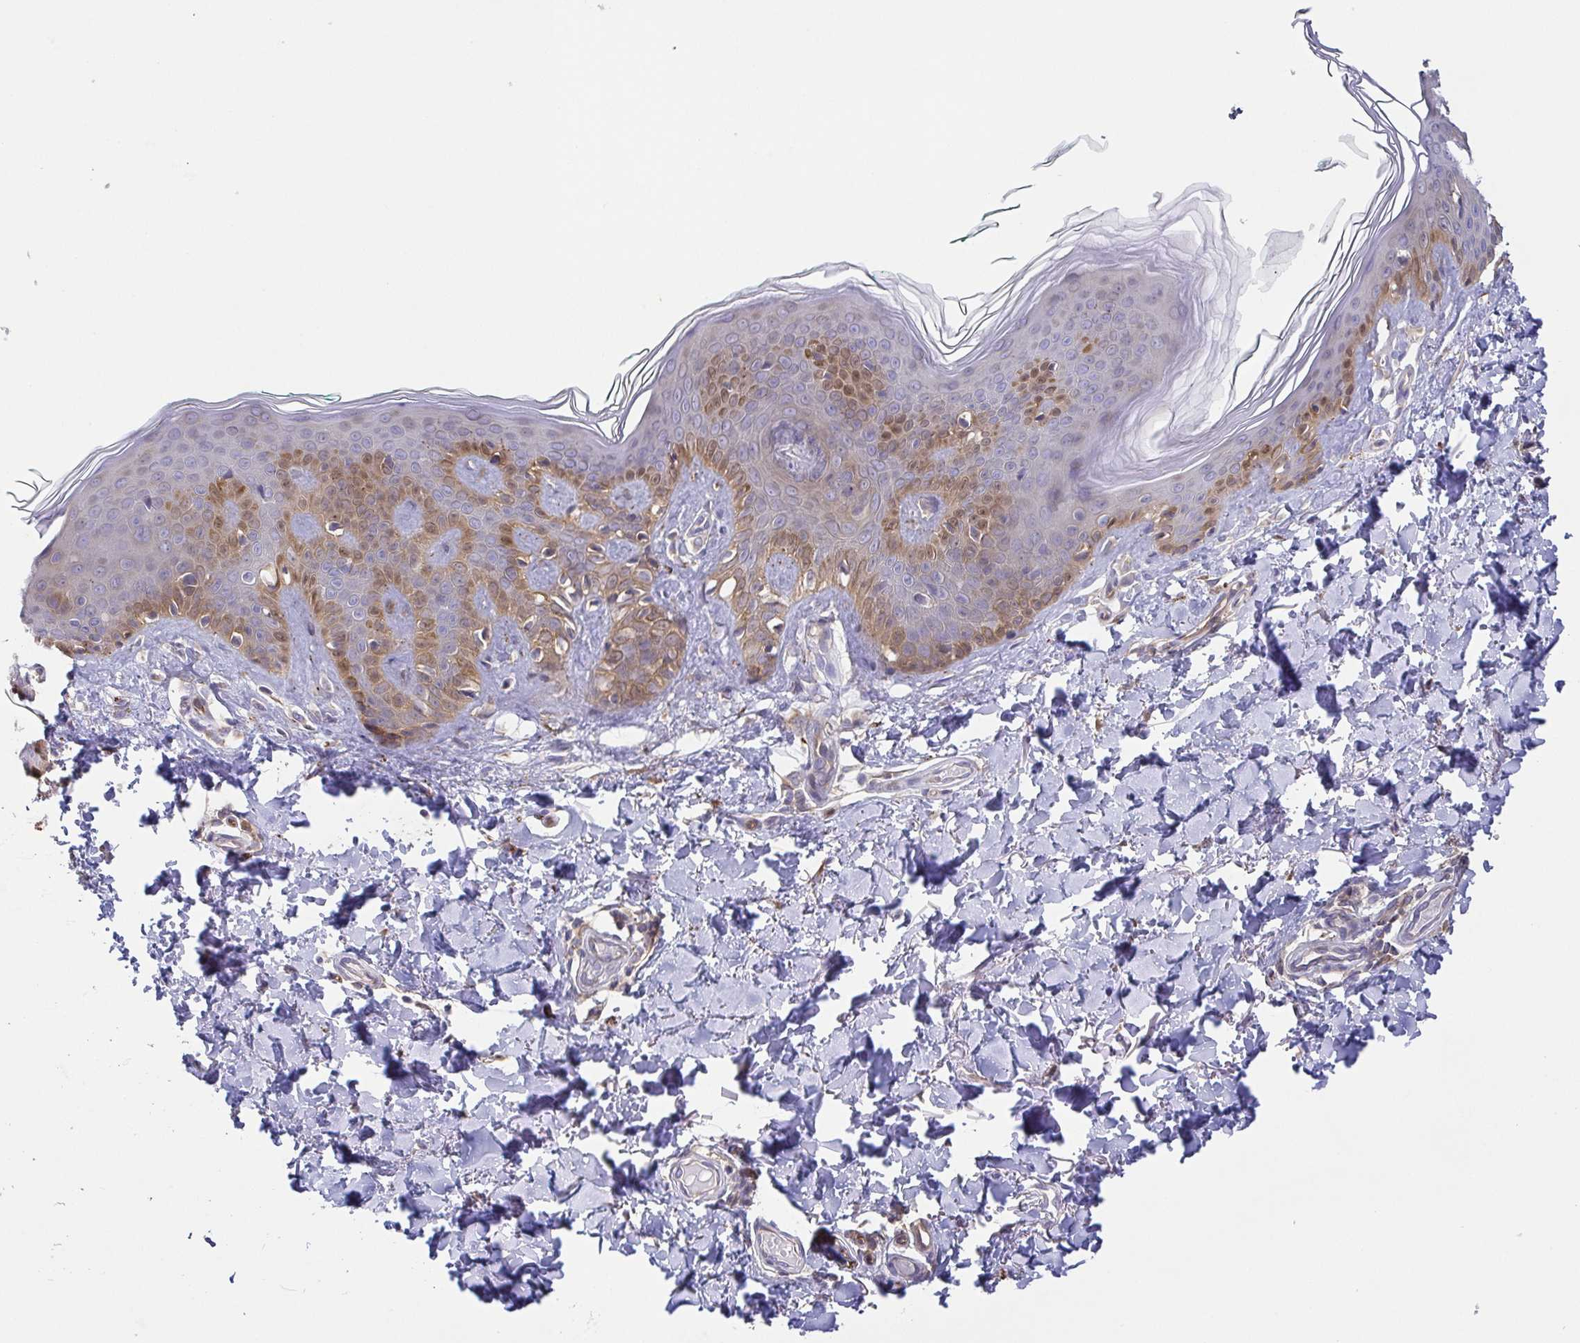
{"staining": {"intensity": "weak", "quantity": "<25%", "location": "cytoplasmic/membranous"}, "tissue": "skin", "cell_type": "Fibroblasts", "image_type": "normal", "snomed": [{"axis": "morphology", "description": "Normal tissue, NOS"}, {"axis": "topography", "description": "Skin"}, {"axis": "topography", "description": "Peripheral nerve tissue"}], "caption": "DAB (3,3'-diaminobenzidine) immunohistochemical staining of normal skin exhibits no significant staining in fibroblasts. (DAB (3,3'-diaminobenzidine) immunohistochemistry, high magnification).", "gene": "EIF3D", "patient": {"sex": "female", "age": 45}}